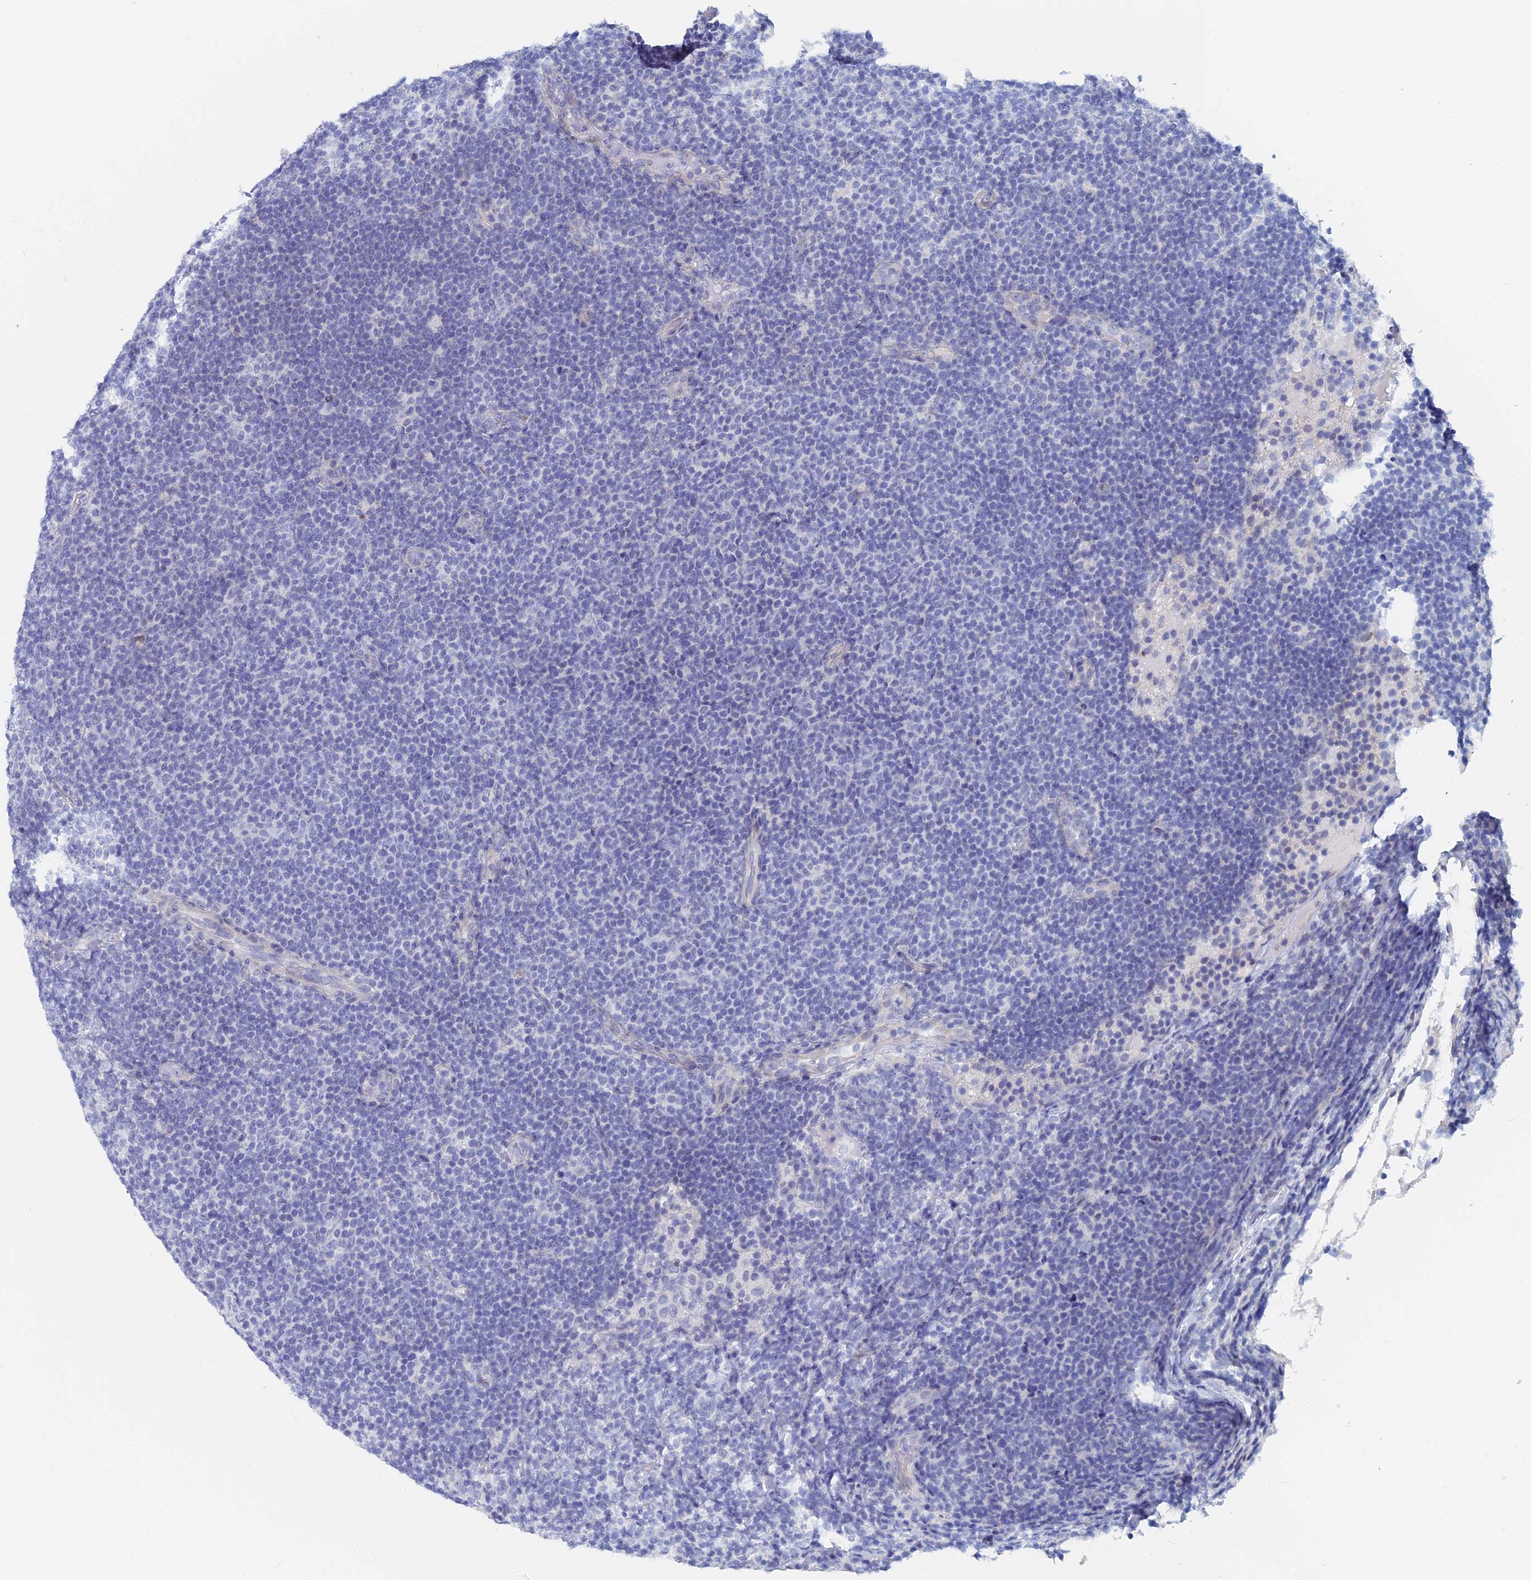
{"staining": {"intensity": "negative", "quantity": "none", "location": "none"}, "tissue": "lymphoma", "cell_type": "Tumor cells", "image_type": "cancer", "snomed": [{"axis": "morphology", "description": "Malignant lymphoma, non-Hodgkin's type, Low grade"}, {"axis": "topography", "description": "Lymph node"}], "caption": "High power microscopy image of an immunohistochemistry photomicrograph of lymphoma, revealing no significant staining in tumor cells.", "gene": "GMNC", "patient": {"sex": "male", "age": 66}}